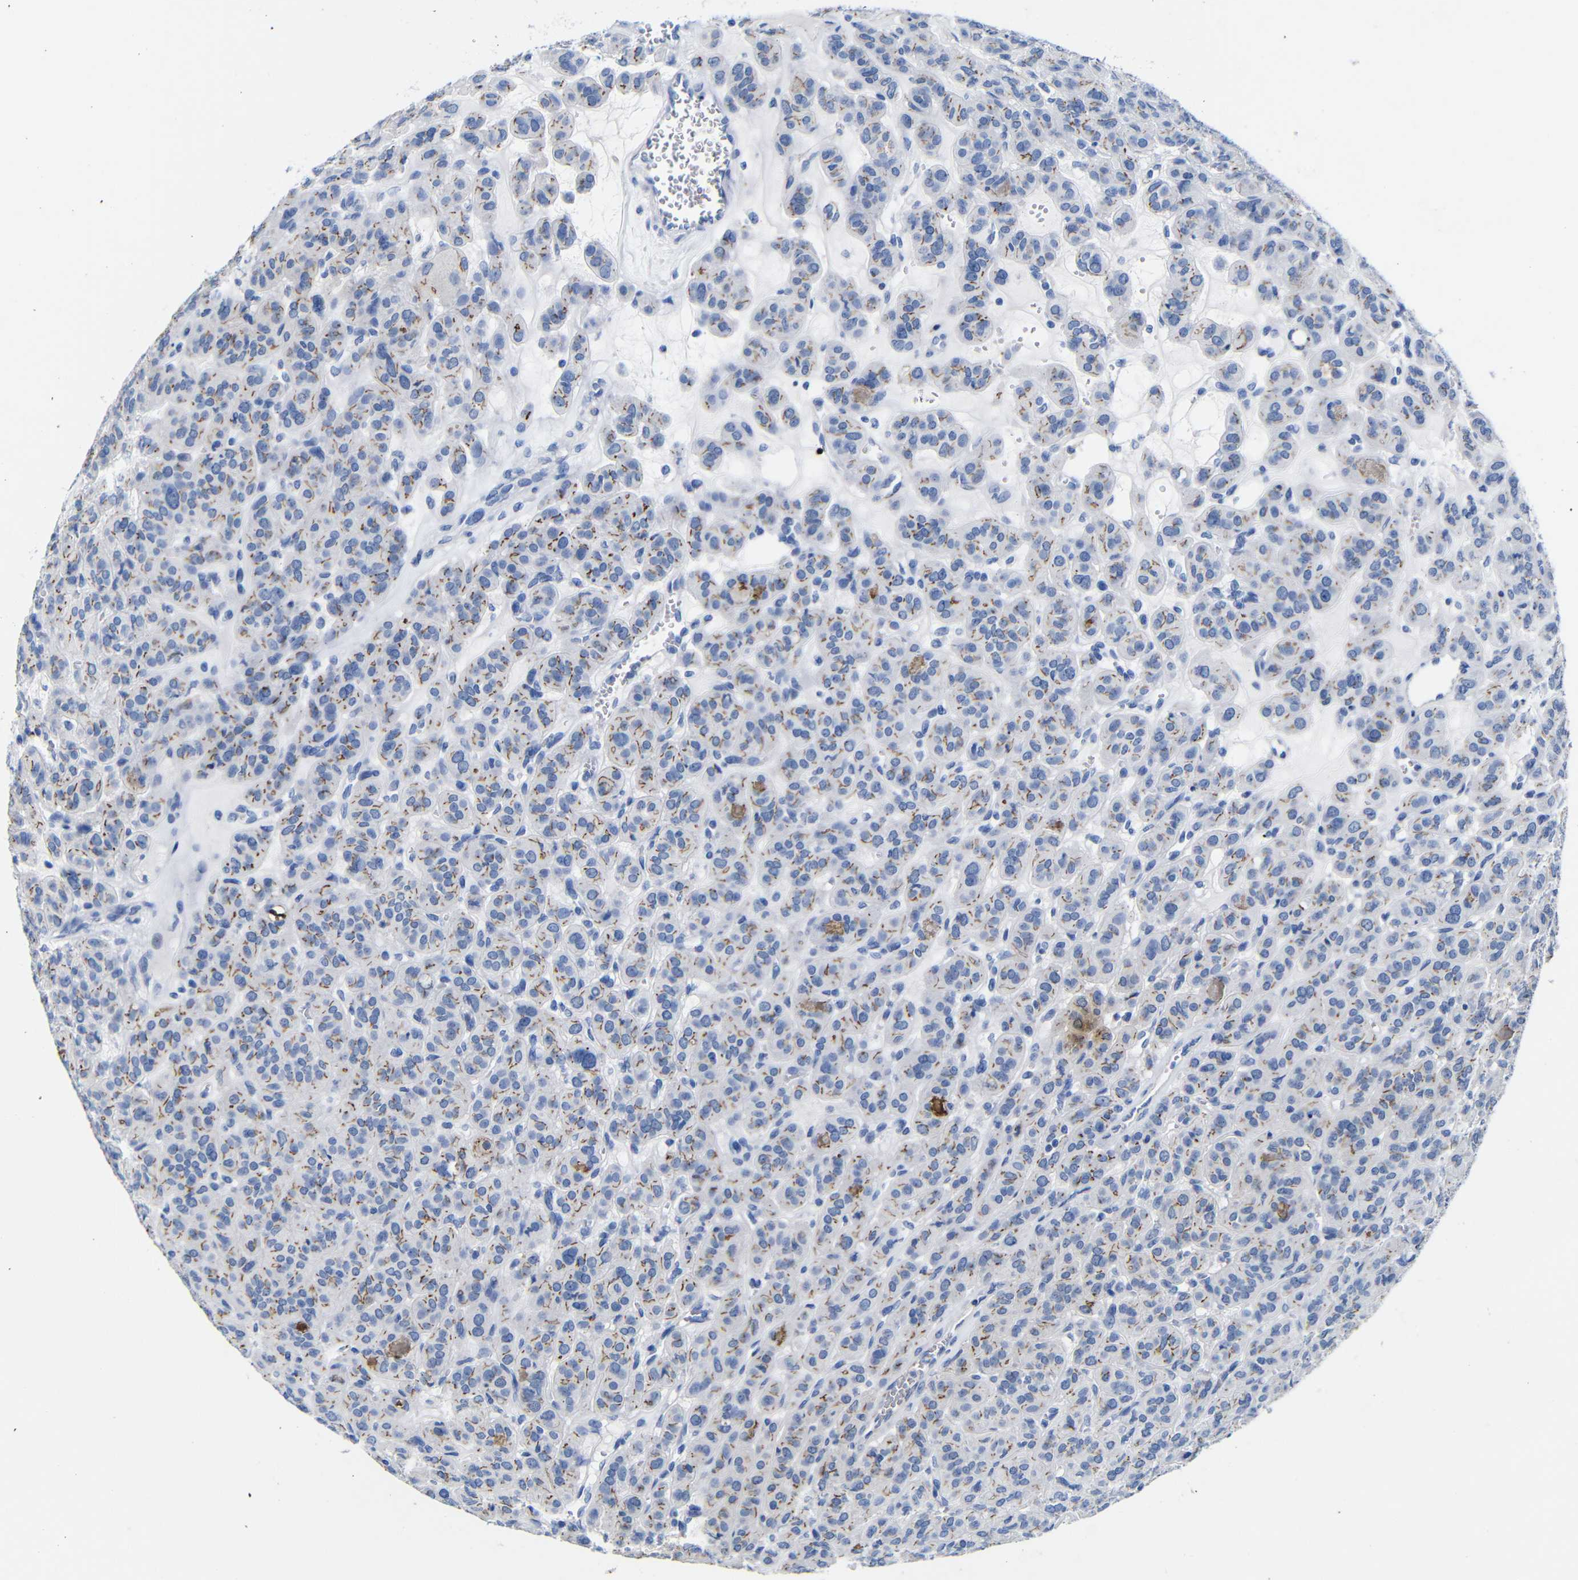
{"staining": {"intensity": "moderate", "quantity": "25%-75%", "location": "cytoplasmic/membranous"}, "tissue": "thyroid cancer", "cell_type": "Tumor cells", "image_type": "cancer", "snomed": [{"axis": "morphology", "description": "Follicular adenoma carcinoma, NOS"}, {"axis": "topography", "description": "Thyroid gland"}], "caption": "IHC (DAB) staining of thyroid cancer demonstrates moderate cytoplasmic/membranous protein expression in about 25%-75% of tumor cells.", "gene": "CGNL1", "patient": {"sex": "female", "age": 71}}